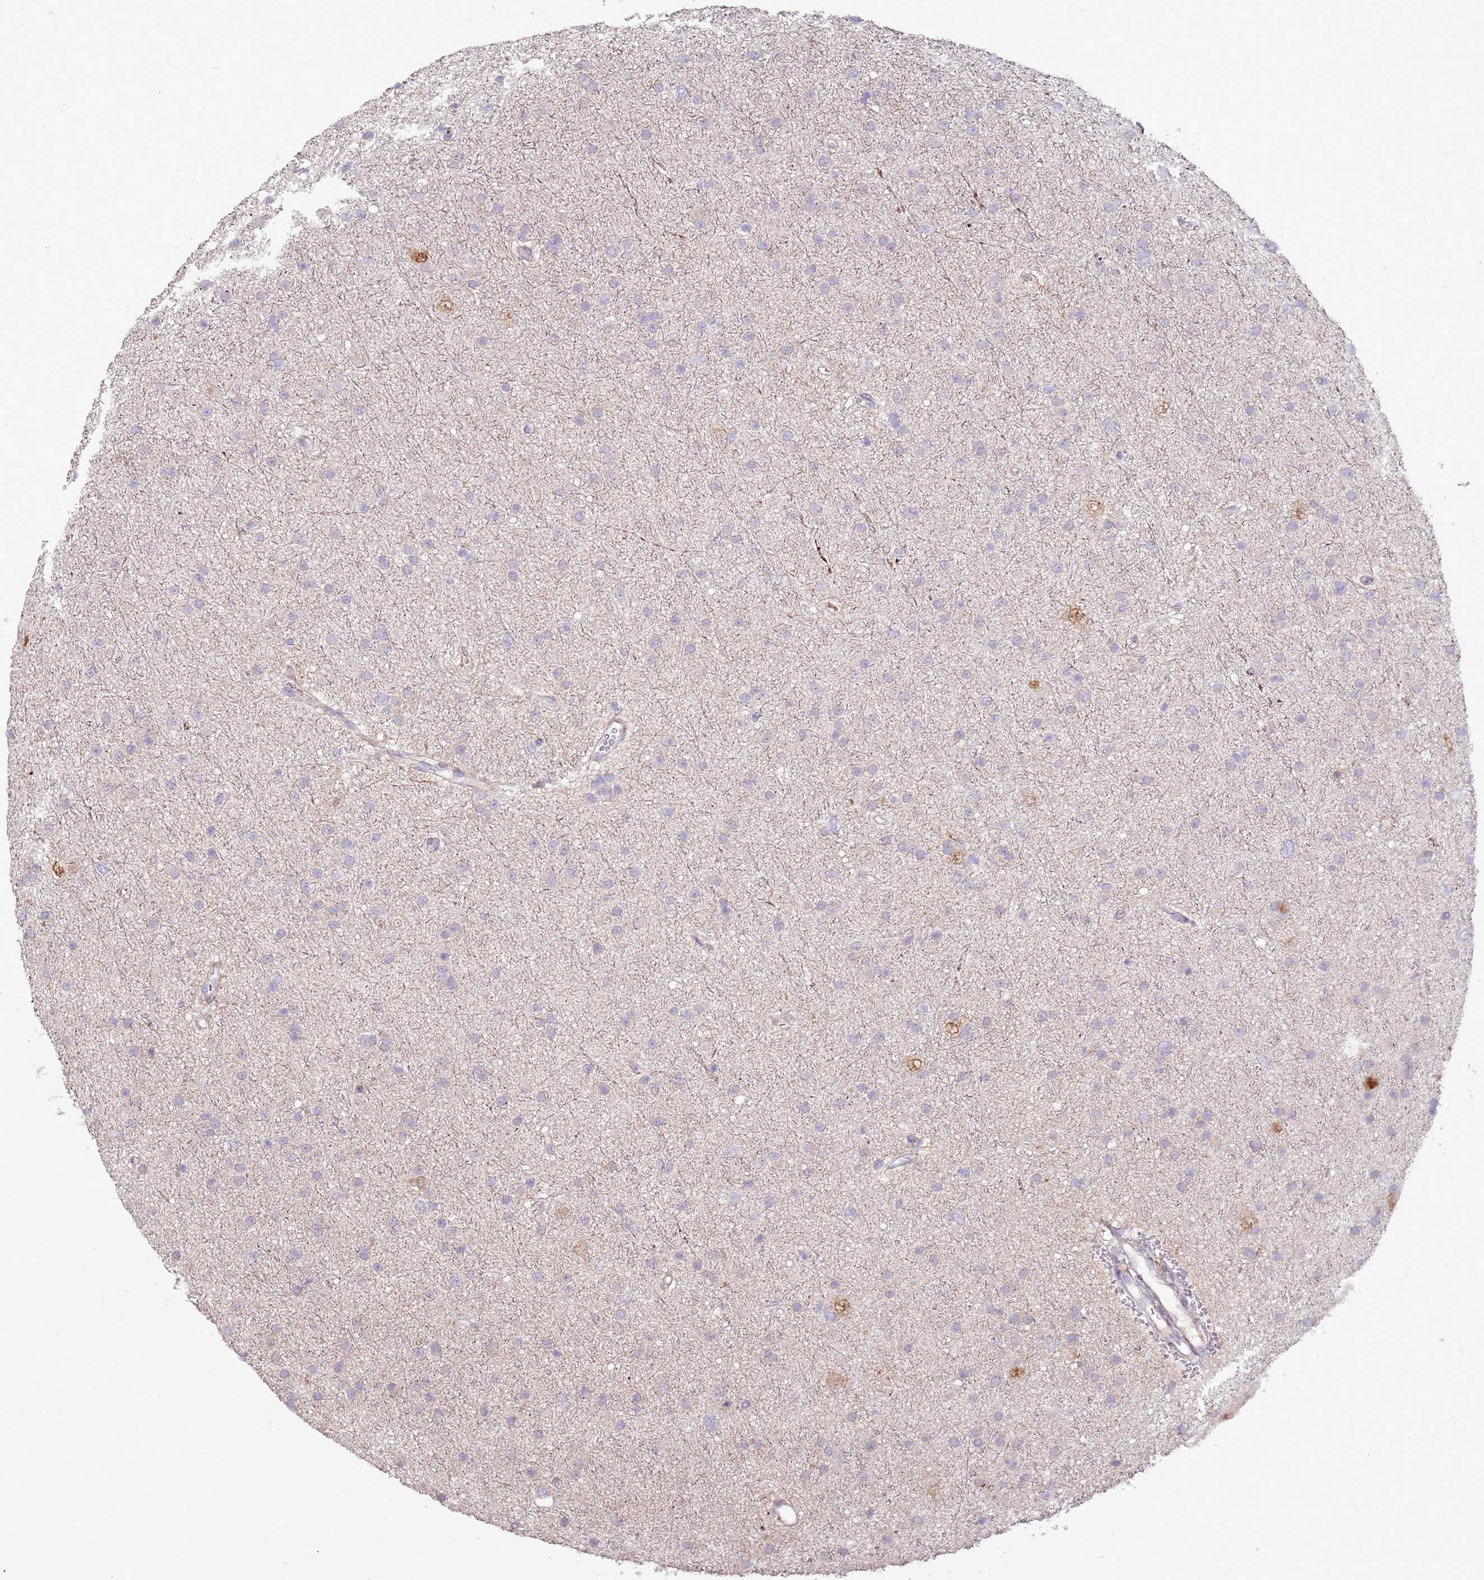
{"staining": {"intensity": "negative", "quantity": "none", "location": "none"}, "tissue": "glioma", "cell_type": "Tumor cells", "image_type": "cancer", "snomed": [{"axis": "morphology", "description": "Glioma, malignant, Low grade"}, {"axis": "topography", "description": "Cerebral cortex"}], "caption": "This image is of low-grade glioma (malignant) stained with immunohistochemistry to label a protein in brown with the nuclei are counter-stained blue. There is no staining in tumor cells.", "gene": "LGI4", "patient": {"sex": "female", "age": 39}}